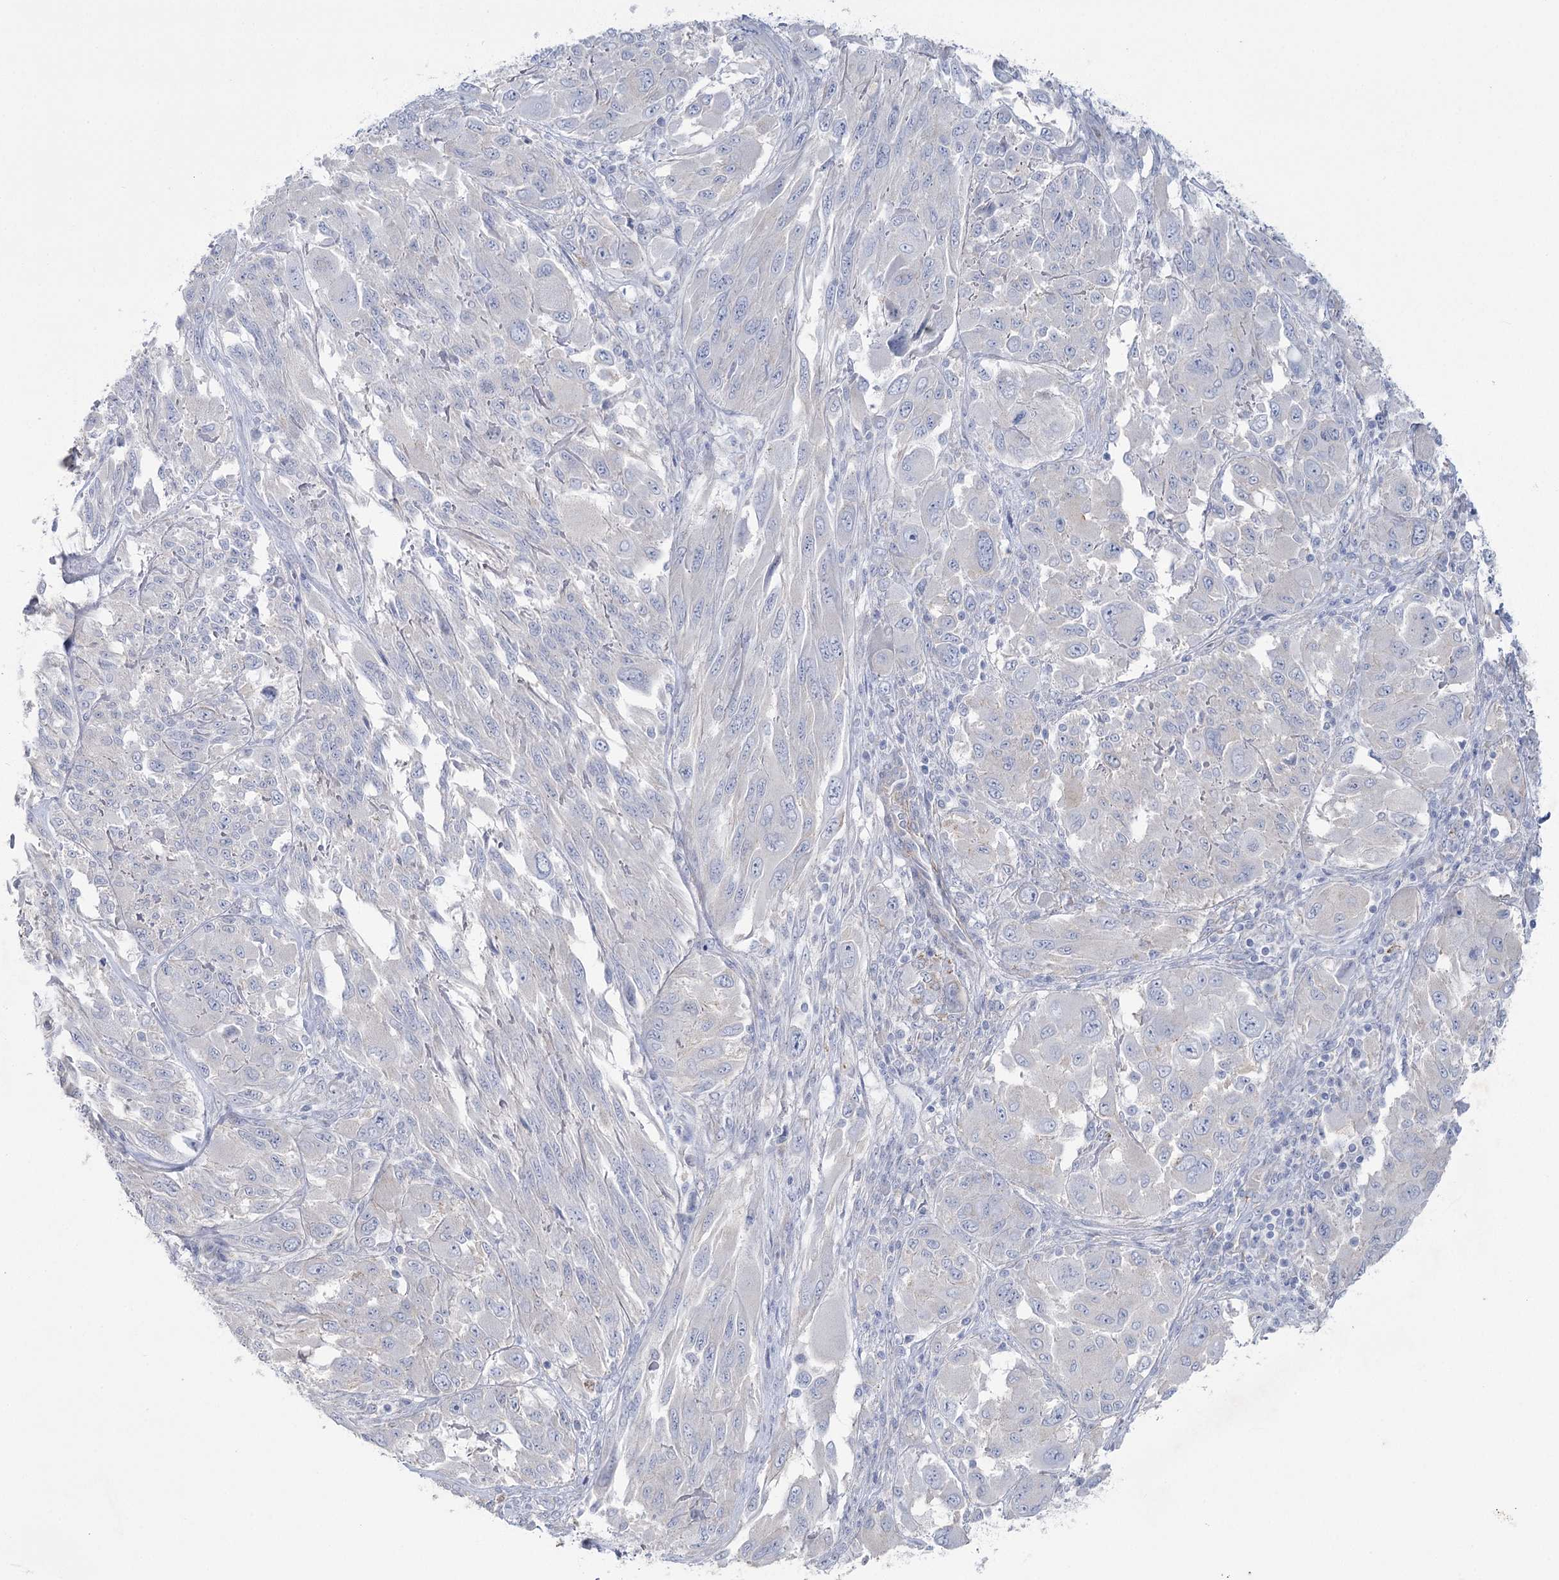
{"staining": {"intensity": "negative", "quantity": "none", "location": "none"}, "tissue": "melanoma", "cell_type": "Tumor cells", "image_type": "cancer", "snomed": [{"axis": "morphology", "description": "Malignant melanoma, NOS"}, {"axis": "topography", "description": "Skin"}], "caption": "A micrograph of human malignant melanoma is negative for staining in tumor cells. (Stains: DAB (3,3'-diaminobenzidine) immunohistochemistry (IHC) with hematoxylin counter stain, Microscopy: brightfield microscopy at high magnification).", "gene": "CCDC88A", "patient": {"sex": "female", "age": 91}}